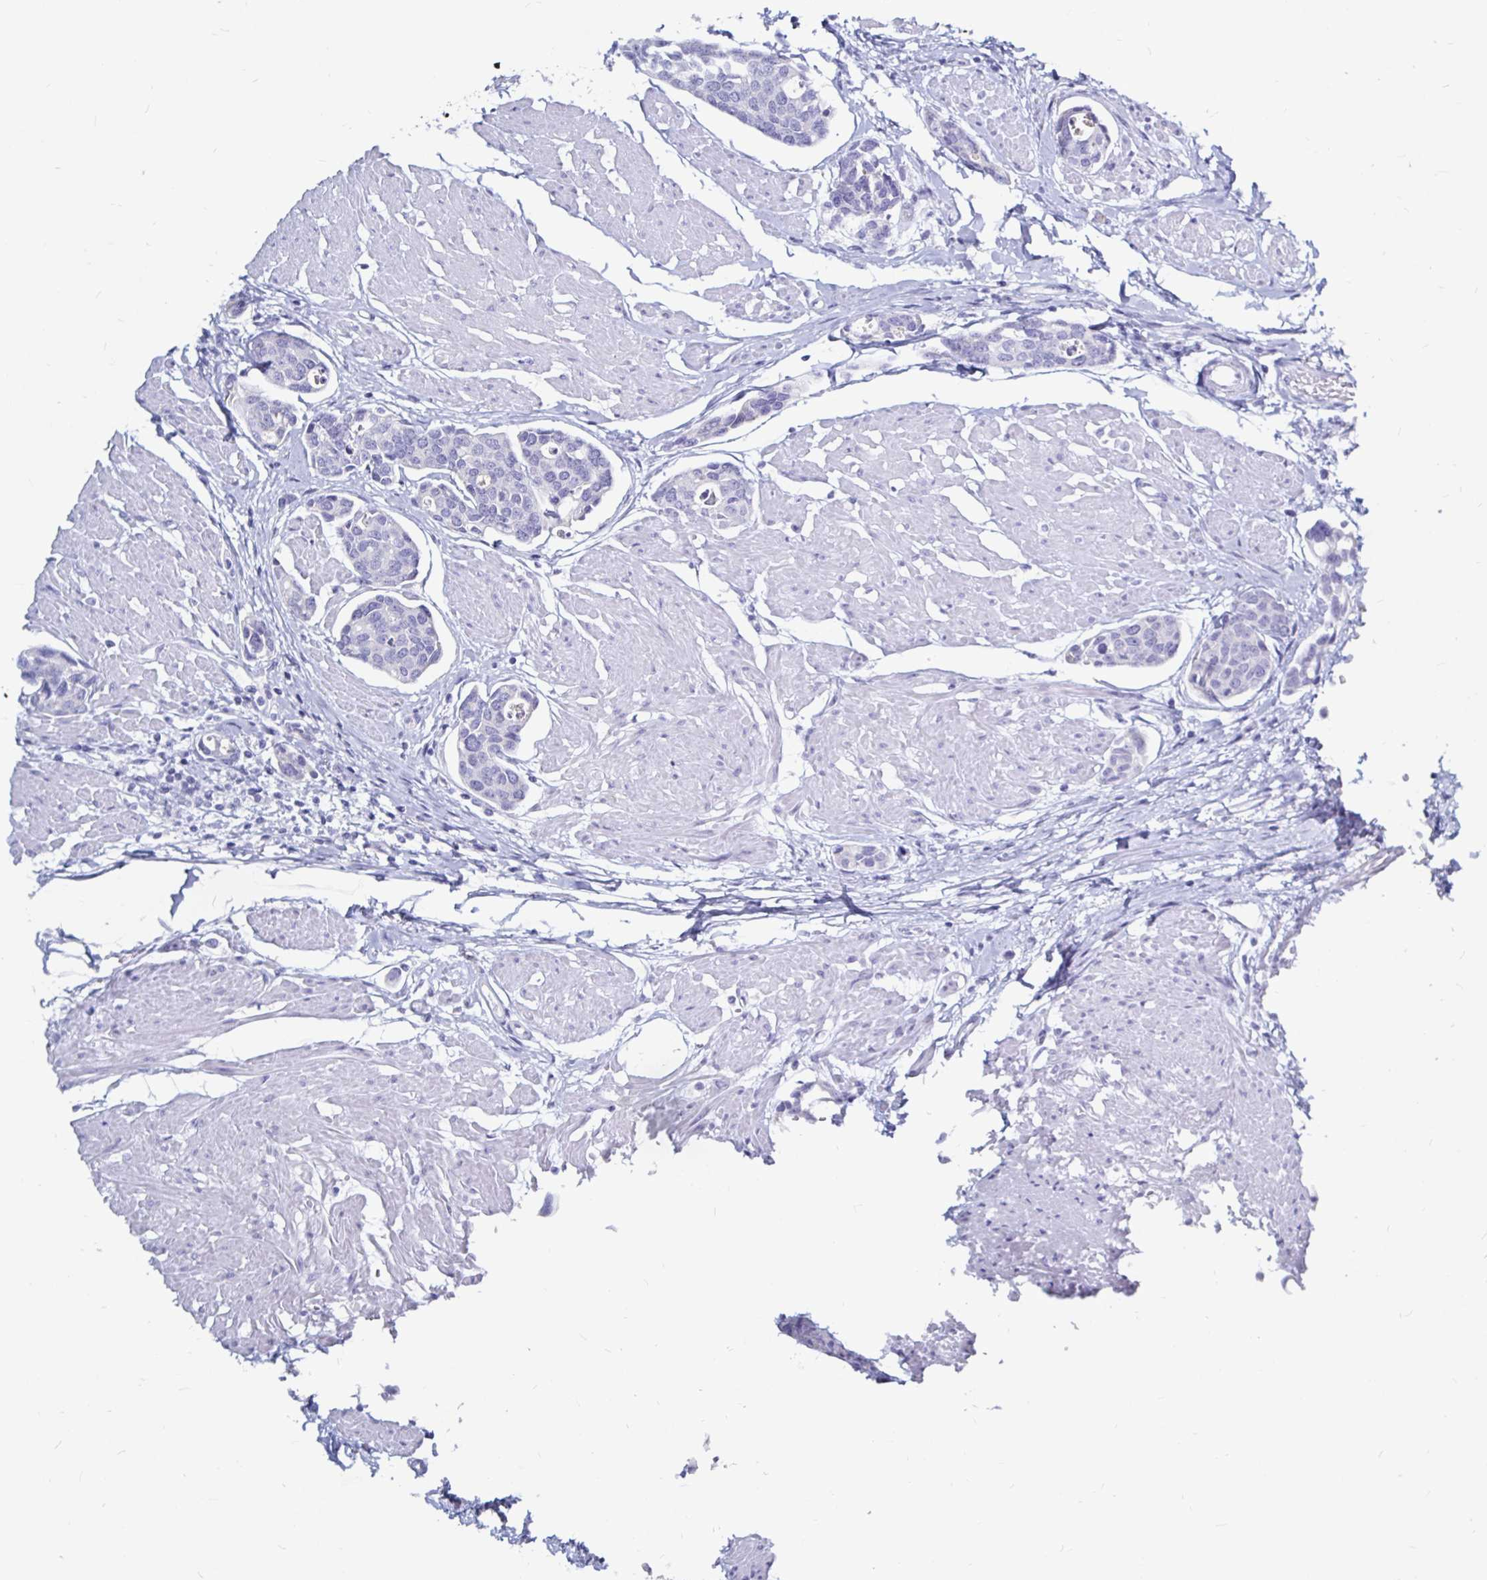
{"staining": {"intensity": "negative", "quantity": "none", "location": "none"}, "tissue": "urothelial cancer", "cell_type": "Tumor cells", "image_type": "cancer", "snomed": [{"axis": "morphology", "description": "Urothelial carcinoma, High grade"}, {"axis": "topography", "description": "Urinary bladder"}], "caption": "Histopathology image shows no significant protein staining in tumor cells of high-grade urothelial carcinoma. Nuclei are stained in blue.", "gene": "LUZP4", "patient": {"sex": "male", "age": 78}}